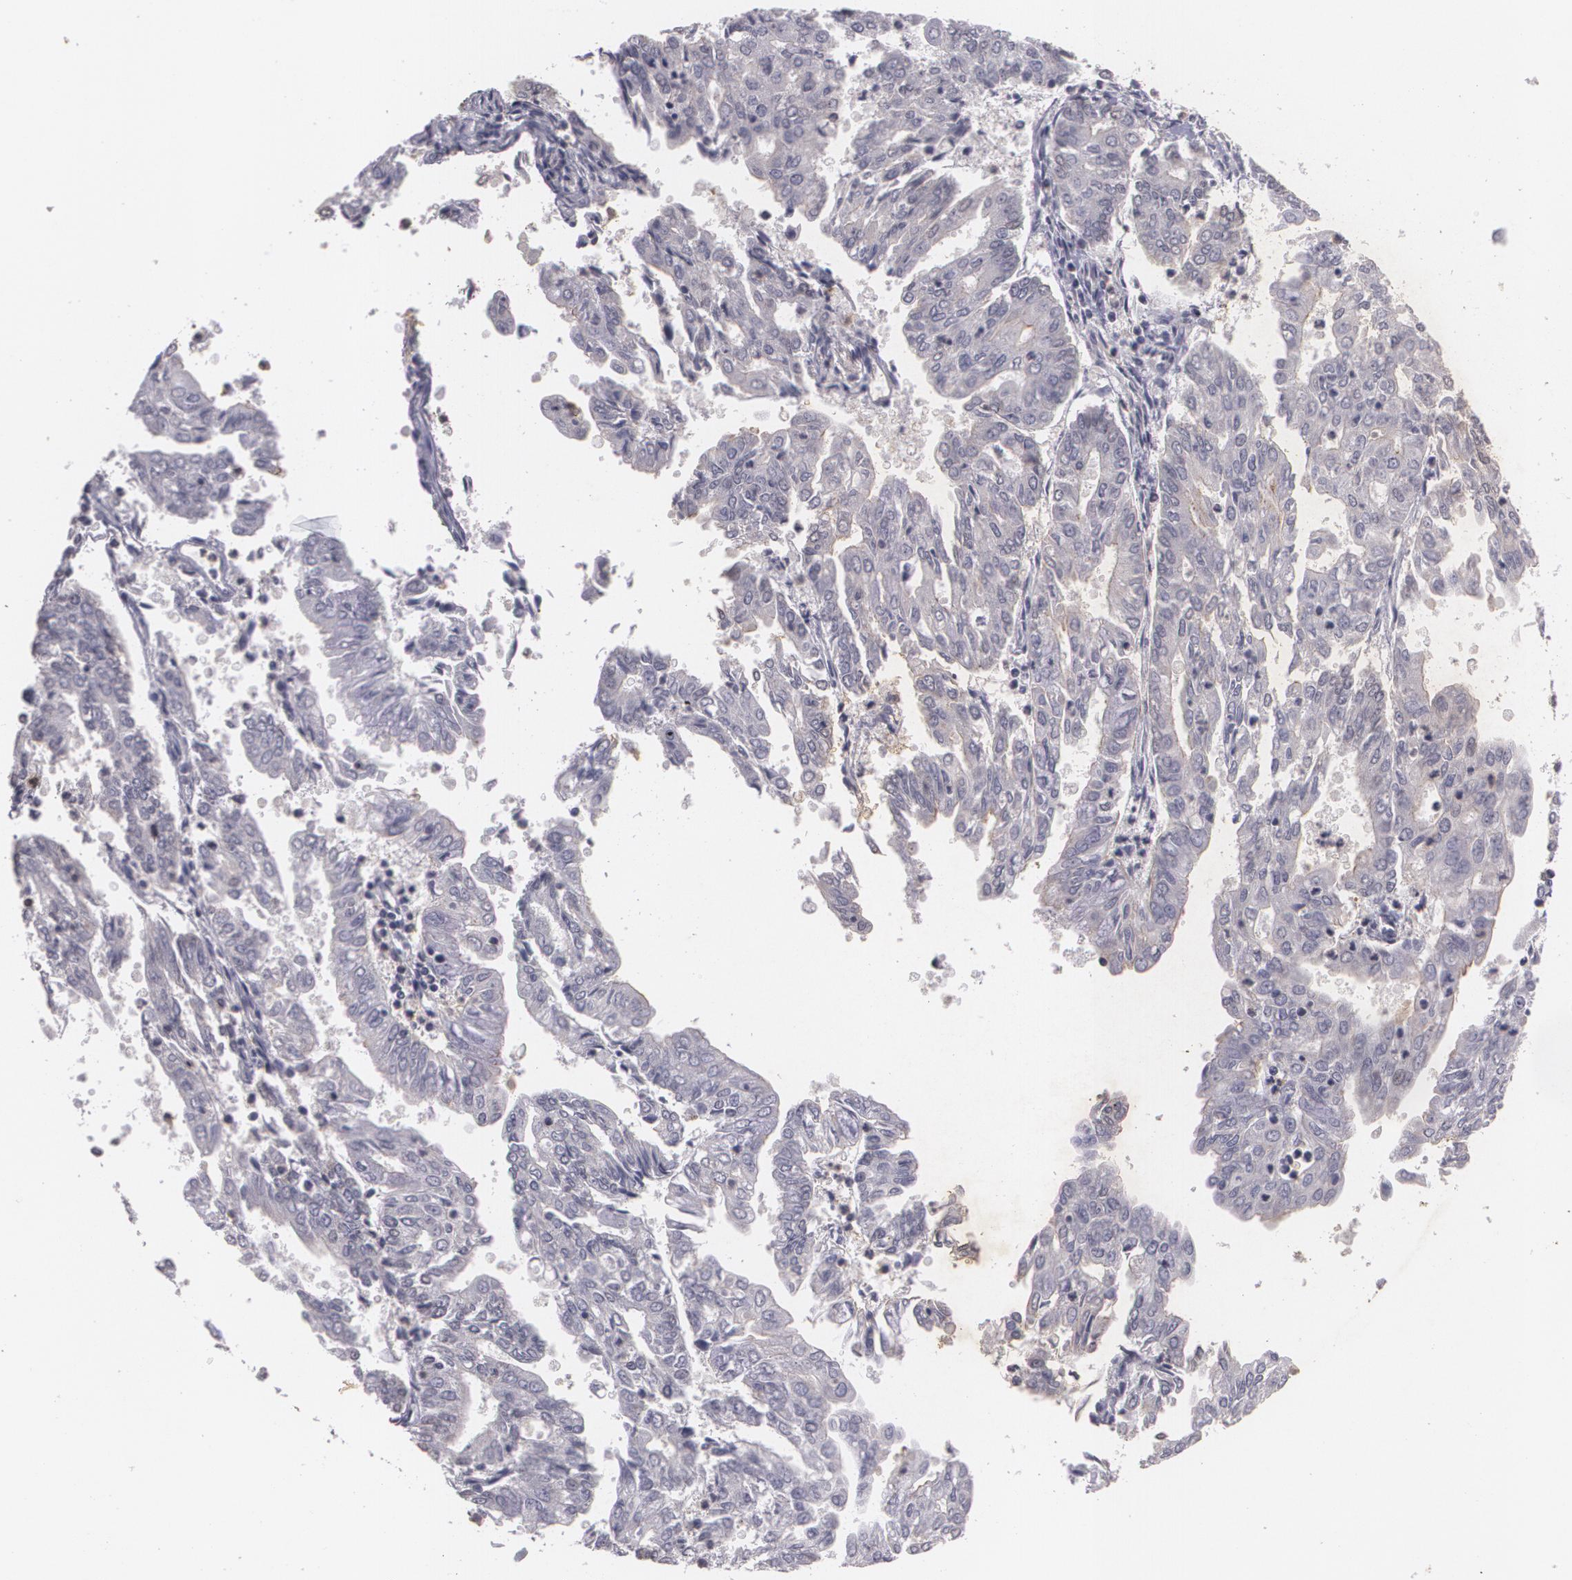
{"staining": {"intensity": "negative", "quantity": "none", "location": "none"}, "tissue": "endometrial cancer", "cell_type": "Tumor cells", "image_type": "cancer", "snomed": [{"axis": "morphology", "description": "Adenocarcinoma, NOS"}, {"axis": "topography", "description": "Endometrium"}], "caption": "A histopathology image of endometrial cancer (adenocarcinoma) stained for a protein exhibits no brown staining in tumor cells.", "gene": "KCNA4", "patient": {"sex": "female", "age": 79}}